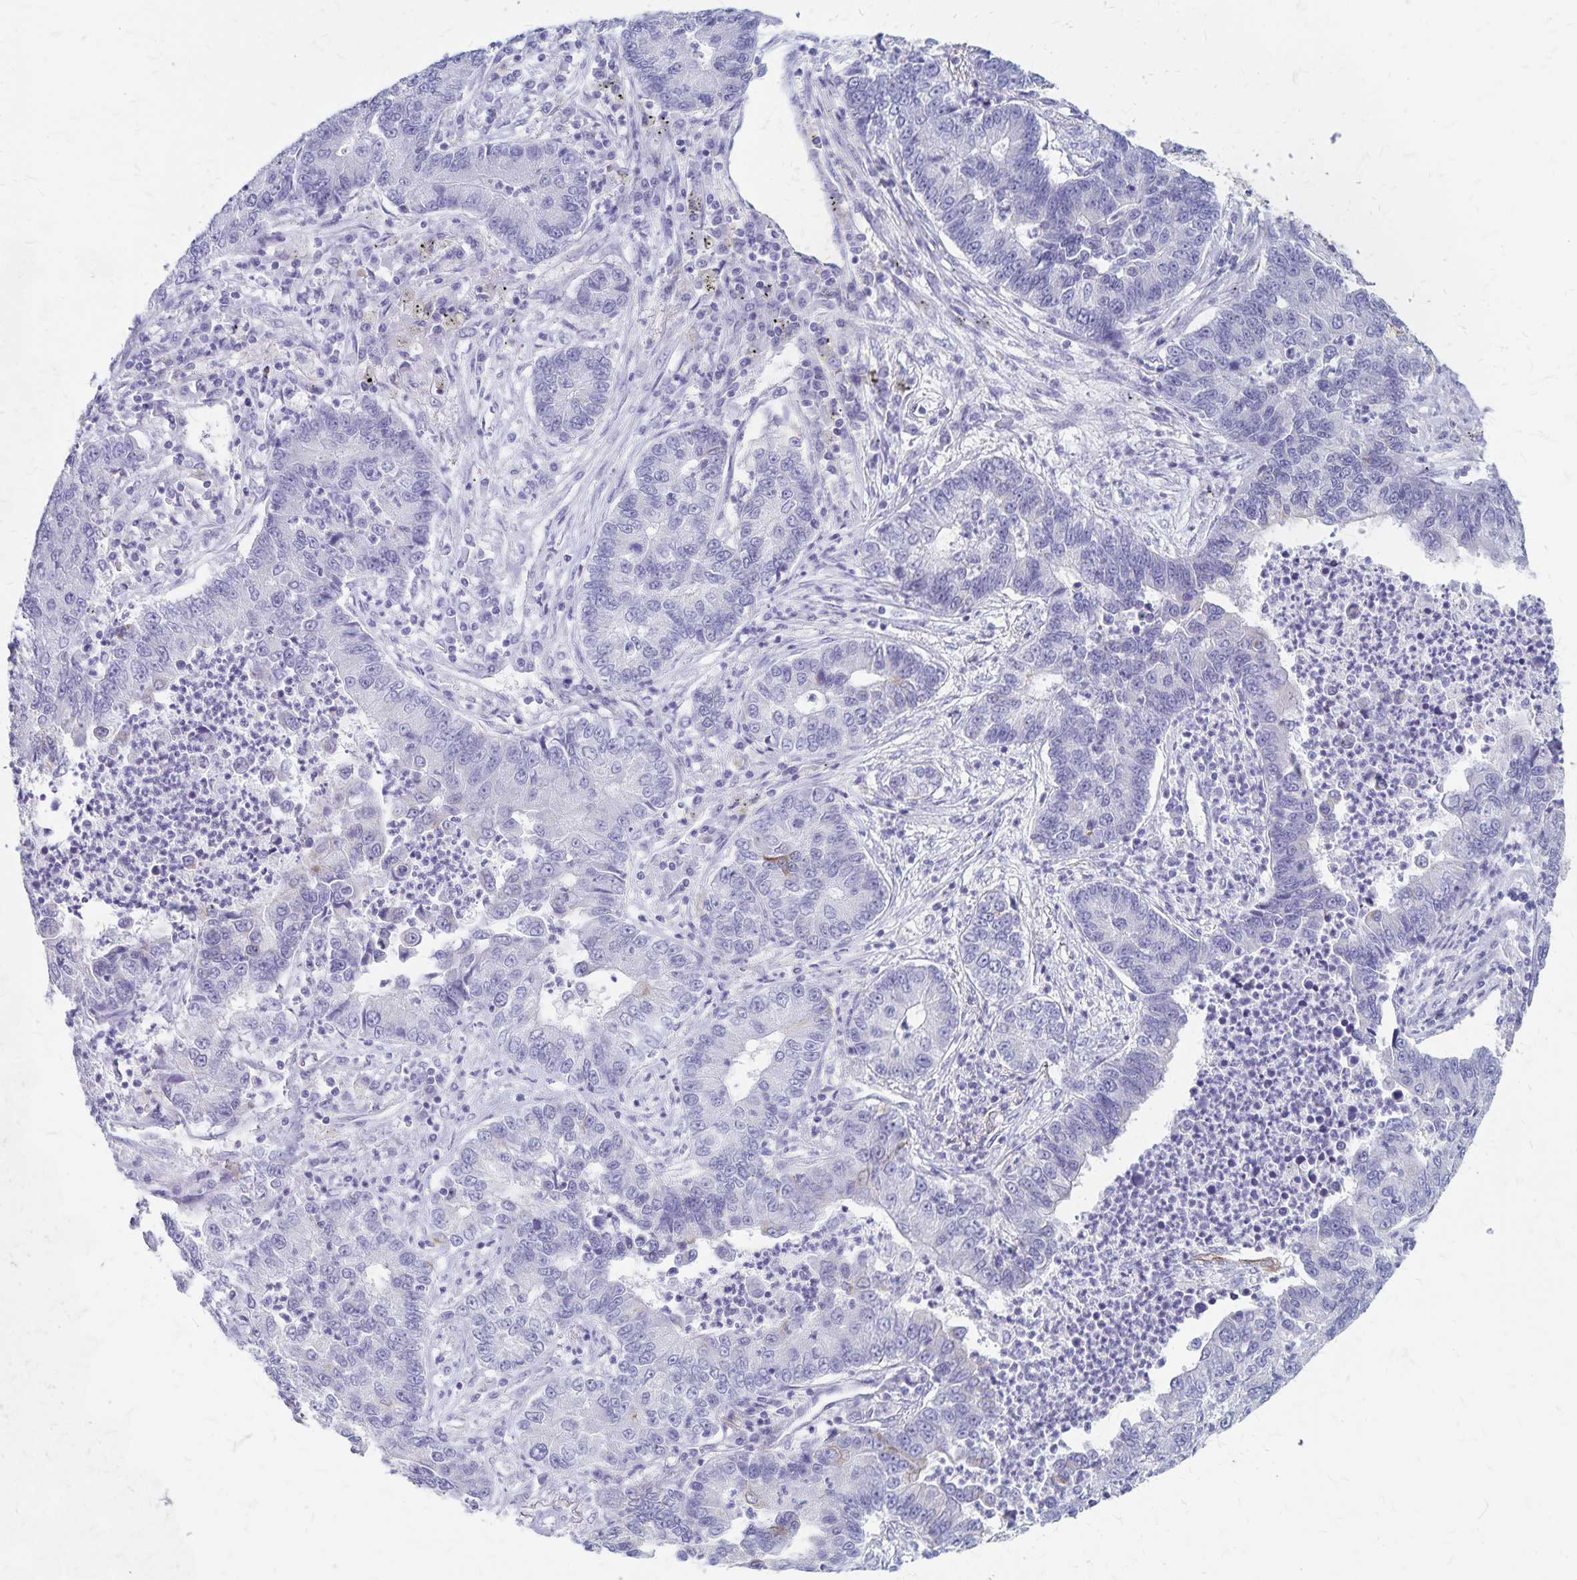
{"staining": {"intensity": "negative", "quantity": "none", "location": "none"}, "tissue": "lung cancer", "cell_type": "Tumor cells", "image_type": "cancer", "snomed": [{"axis": "morphology", "description": "Adenocarcinoma, NOS"}, {"axis": "topography", "description": "Lung"}], "caption": "Tumor cells are negative for protein expression in human adenocarcinoma (lung).", "gene": "GPBAR1", "patient": {"sex": "female", "age": 57}}